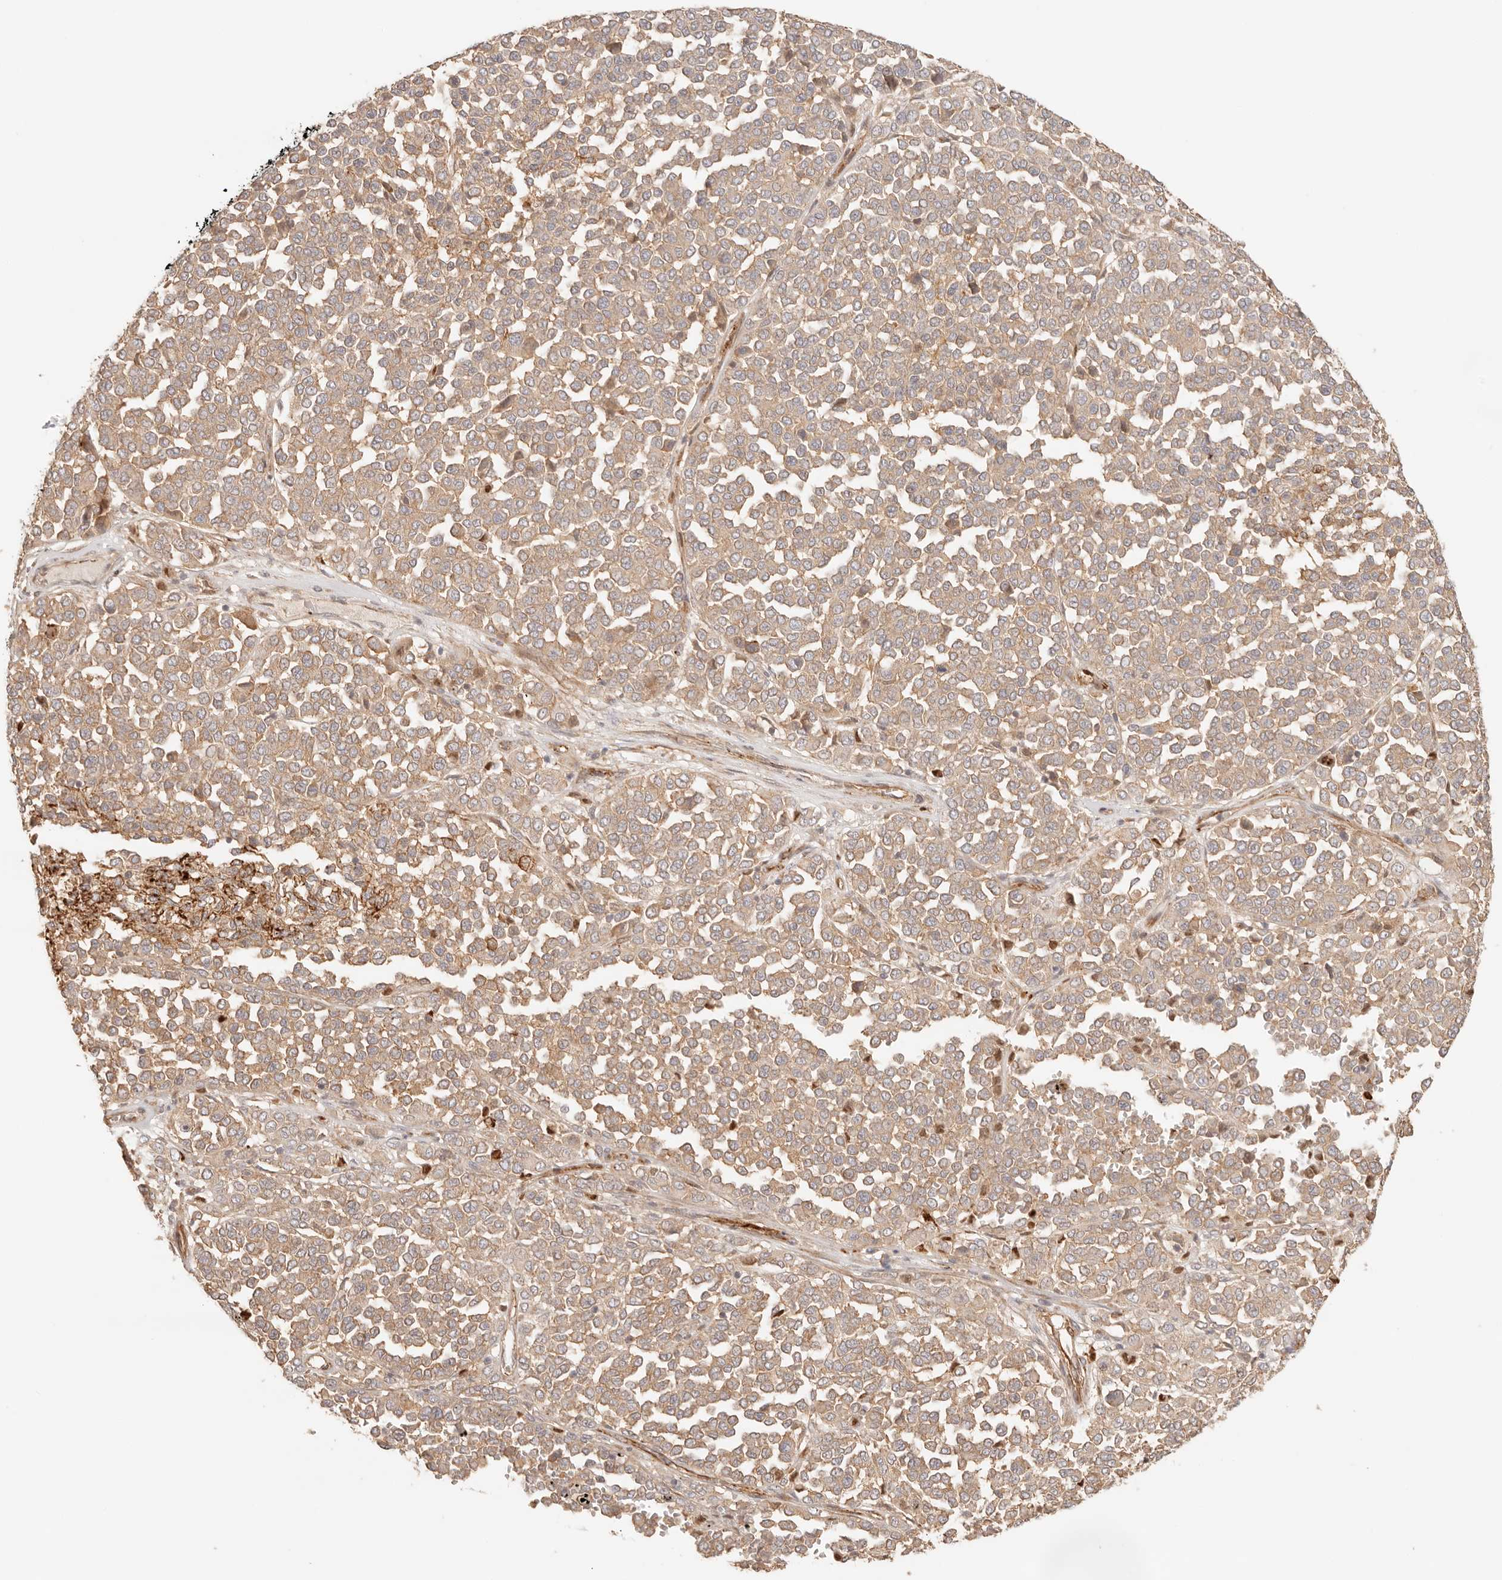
{"staining": {"intensity": "moderate", "quantity": ">75%", "location": "cytoplasmic/membranous"}, "tissue": "melanoma", "cell_type": "Tumor cells", "image_type": "cancer", "snomed": [{"axis": "morphology", "description": "Malignant melanoma, Metastatic site"}, {"axis": "topography", "description": "Pancreas"}], "caption": "A brown stain labels moderate cytoplasmic/membranous staining of a protein in human malignant melanoma (metastatic site) tumor cells.", "gene": "IL1R2", "patient": {"sex": "female", "age": 30}}